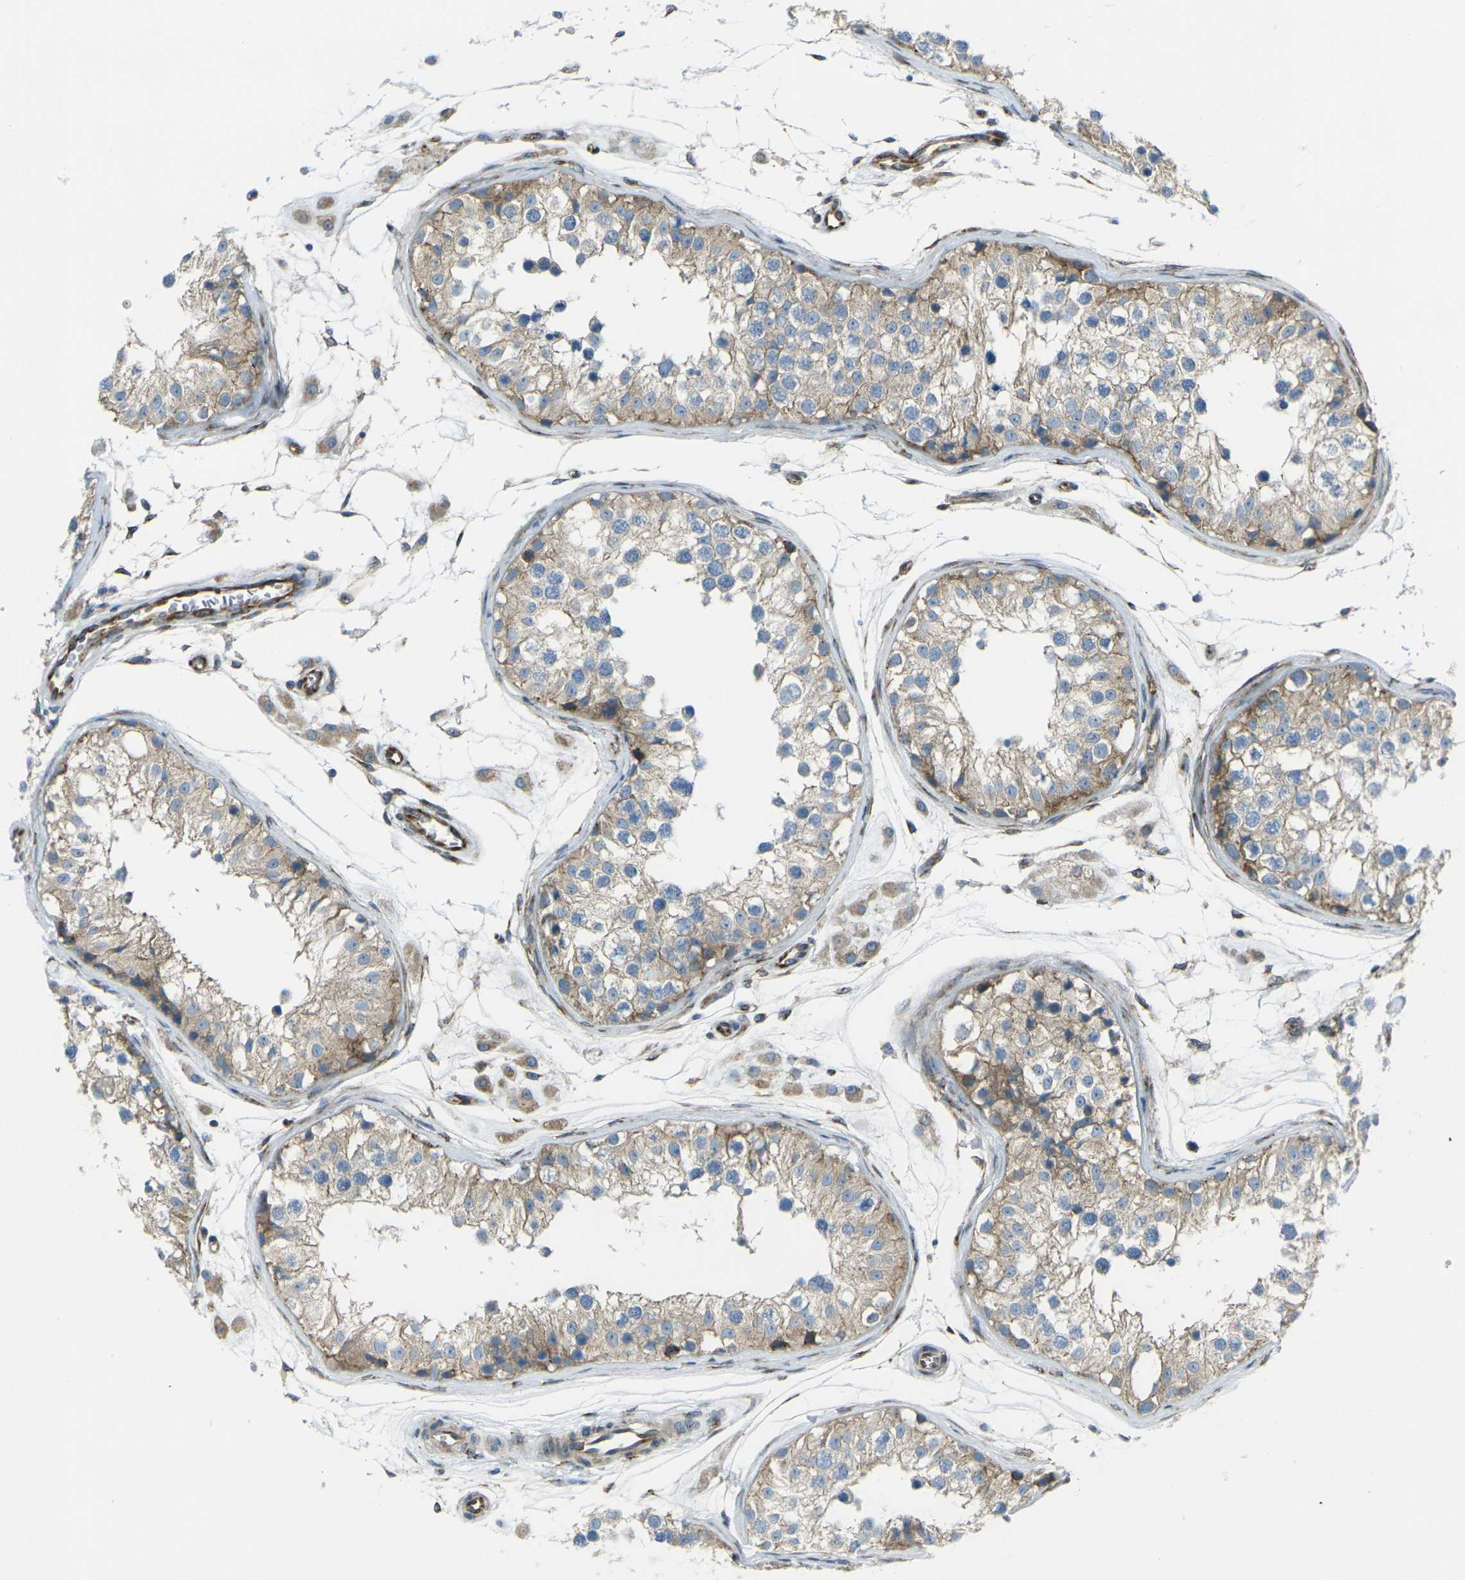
{"staining": {"intensity": "moderate", "quantity": ">75%", "location": "cytoplasmic/membranous"}, "tissue": "testis", "cell_type": "Cells in seminiferous ducts", "image_type": "normal", "snomed": [{"axis": "morphology", "description": "Normal tissue, NOS"}, {"axis": "morphology", "description": "Adenocarcinoma, metastatic, NOS"}, {"axis": "topography", "description": "Testis"}], "caption": "Protein staining reveals moderate cytoplasmic/membranous expression in about >75% of cells in seminiferous ducts in benign testis. The protein is stained brown, and the nuclei are stained in blue (DAB (3,3'-diaminobenzidine) IHC with brightfield microscopy, high magnification).", "gene": "CELSR2", "patient": {"sex": "male", "age": 26}}